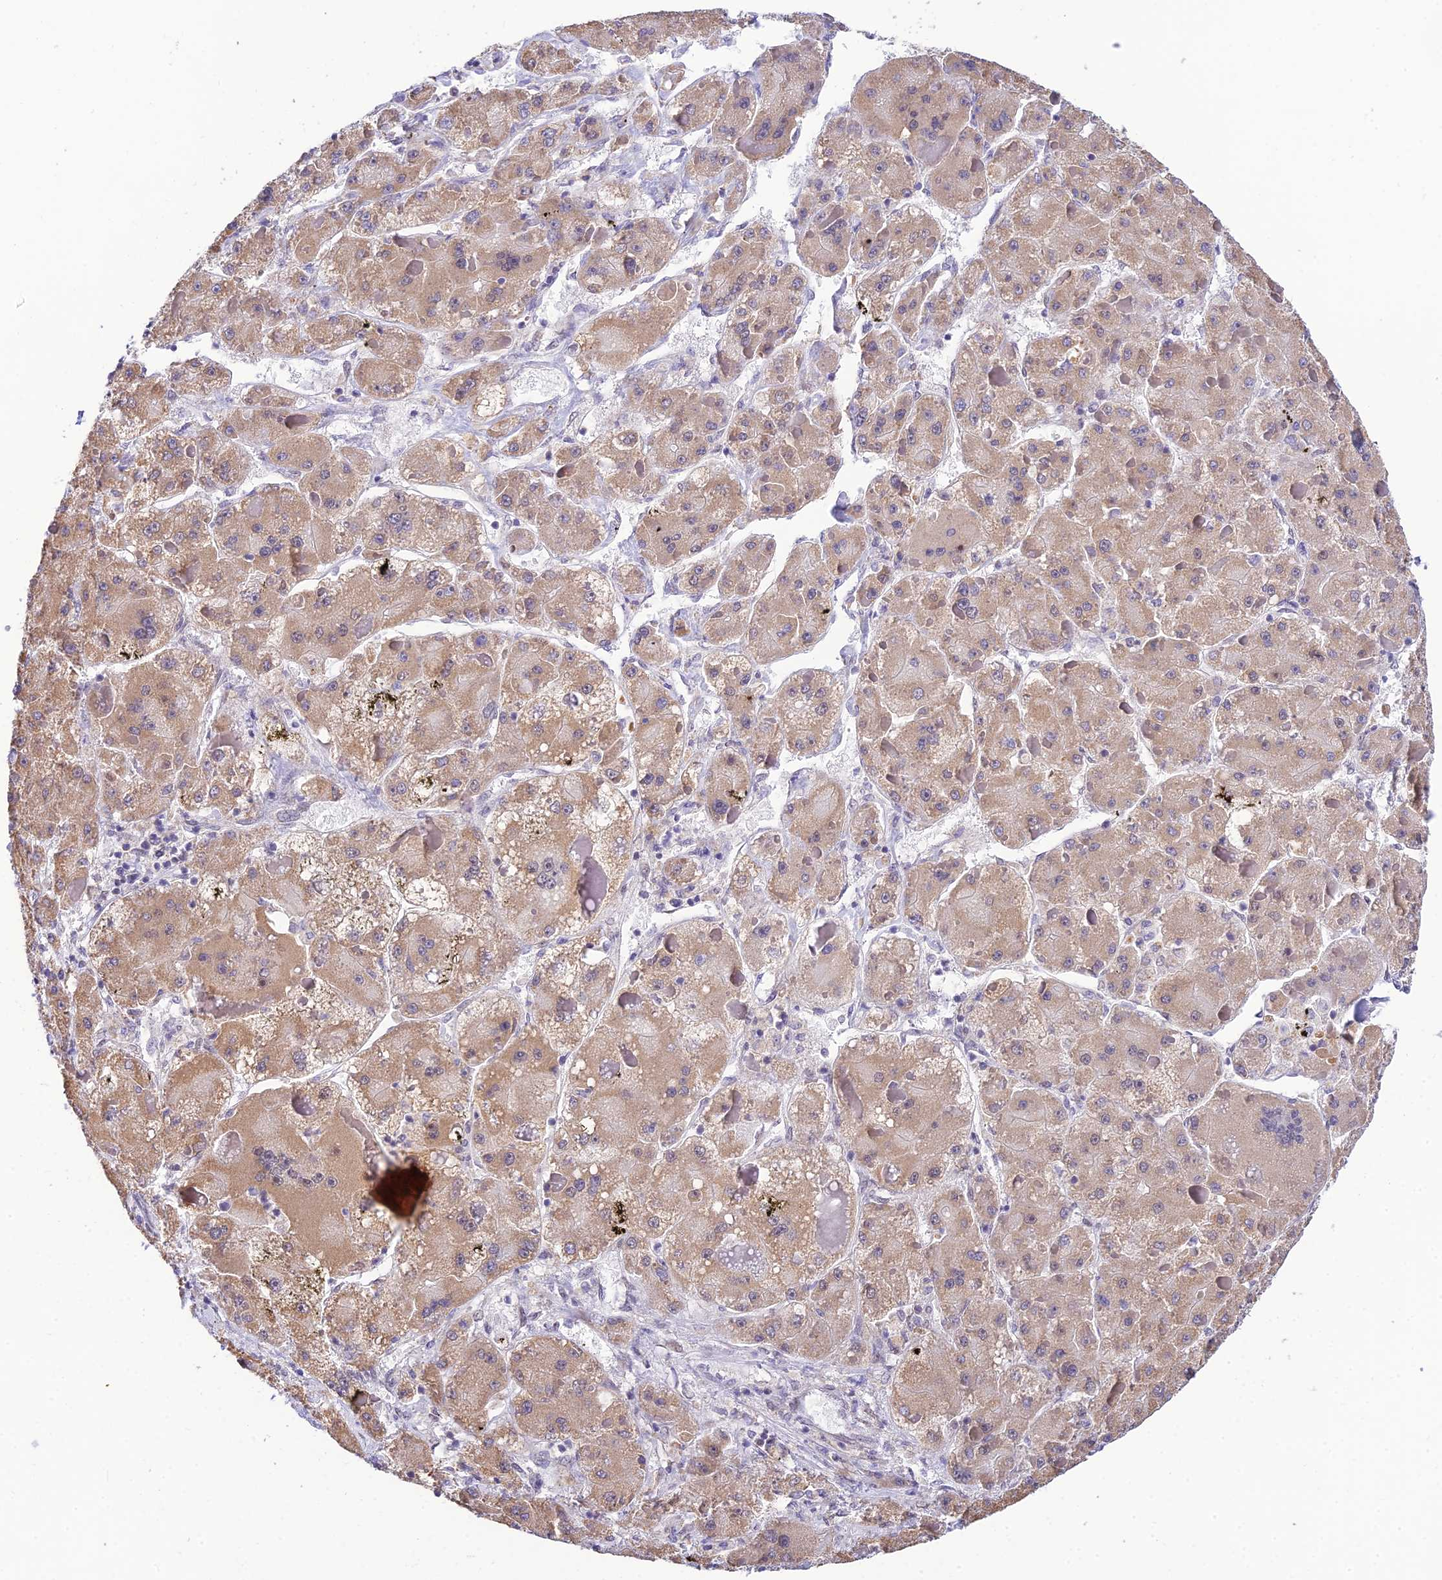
{"staining": {"intensity": "weak", "quantity": ">75%", "location": "cytoplasmic/membranous"}, "tissue": "liver cancer", "cell_type": "Tumor cells", "image_type": "cancer", "snomed": [{"axis": "morphology", "description": "Carcinoma, Hepatocellular, NOS"}, {"axis": "topography", "description": "Liver"}], "caption": "A histopathology image of liver hepatocellular carcinoma stained for a protein displays weak cytoplasmic/membranous brown staining in tumor cells.", "gene": "C2orf49", "patient": {"sex": "female", "age": 73}}